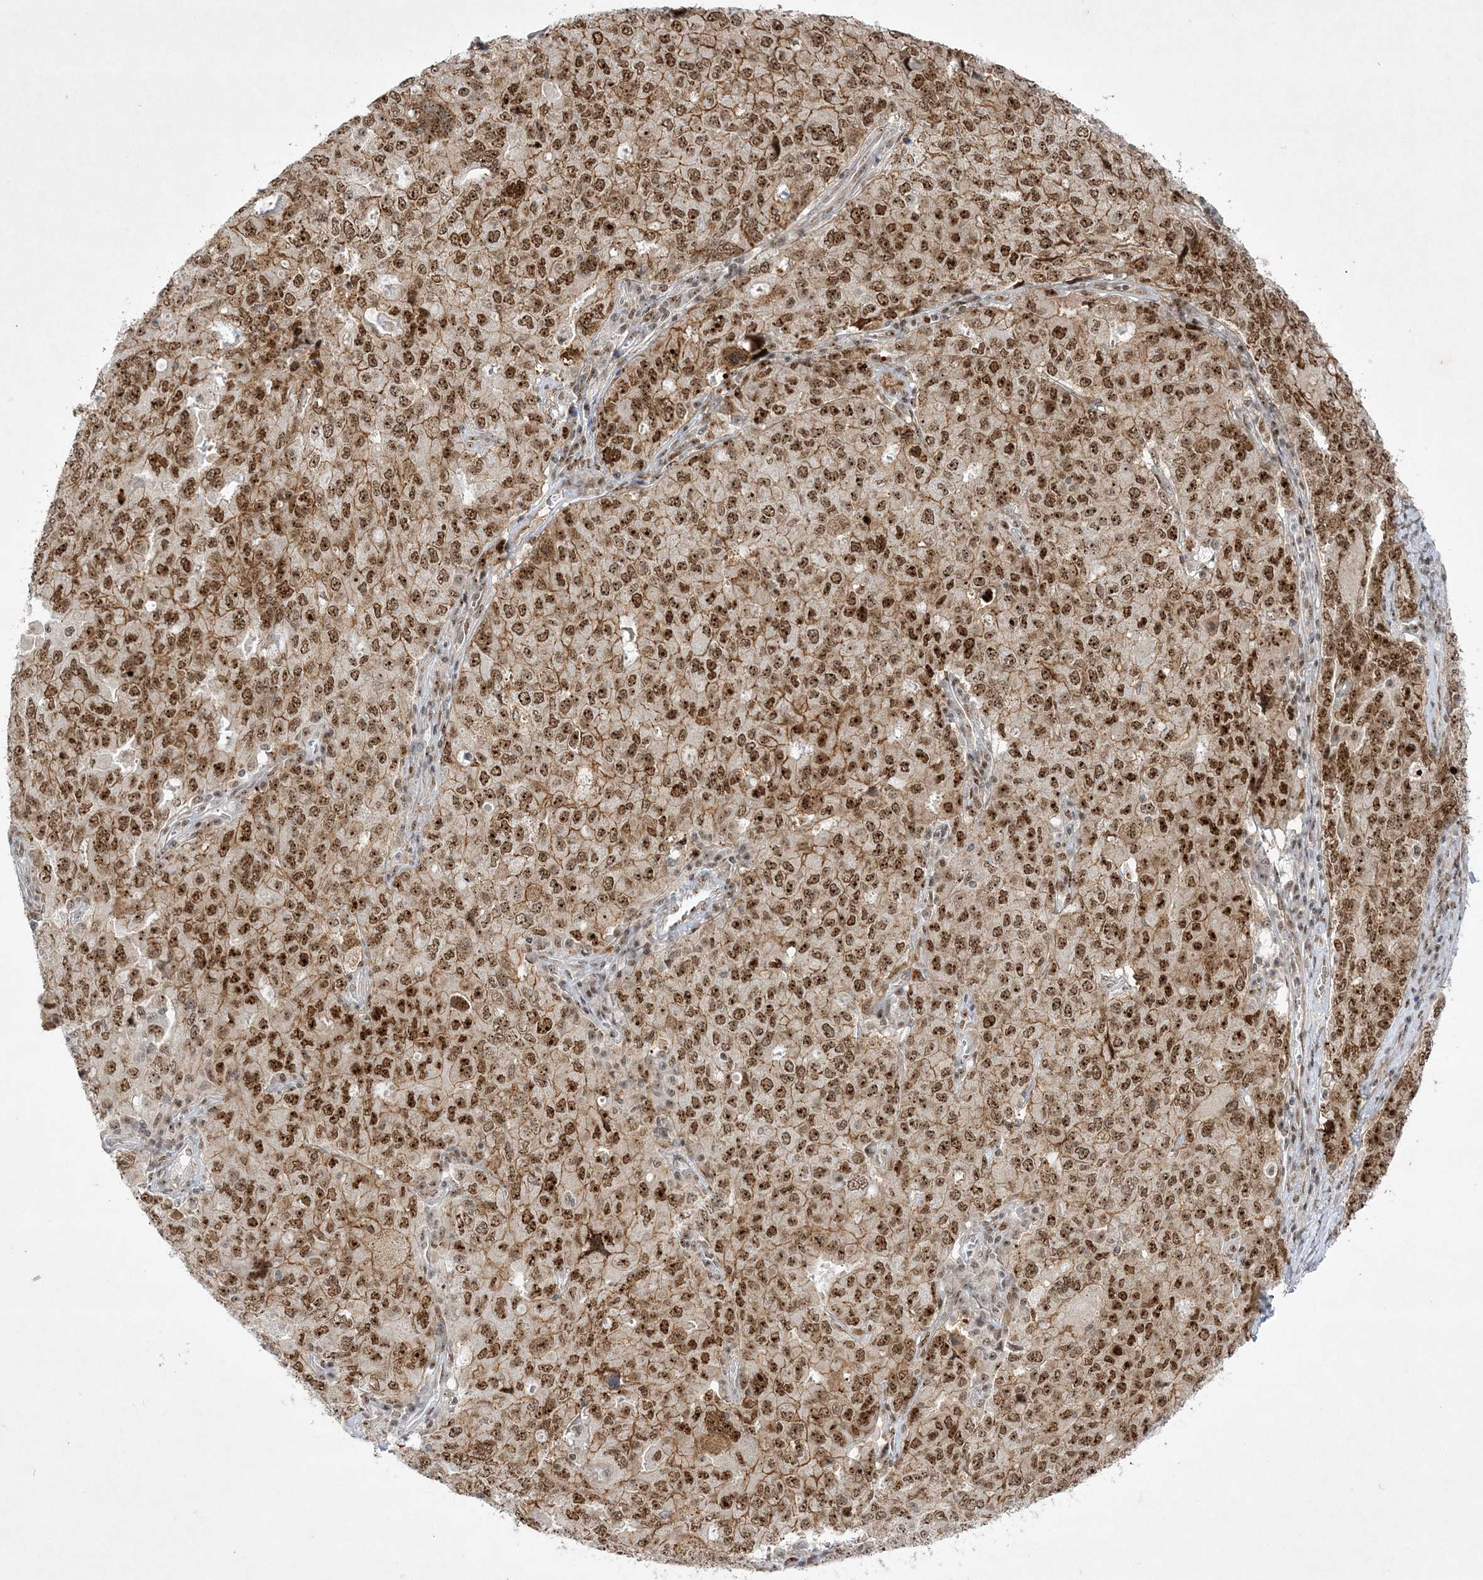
{"staining": {"intensity": "strong", "quantity": ">75%", "location": "nuclear"}, "tissue": "ovarian cancer", "cell_type": "Tumor cells", "image_type": "cancer", "snomed": [{"axis": "morphology", "description": "Carcinoma, endometroid"}, {"axis": "topography", "description": "Ovary"}], "caption": "The micrograph reveals immunohistochemical staining of ovarian cancer. There is strong nuclear expression is identified in about >75% of tumor cells.", "gene": "NPM3", "patient": {"sex": "female", "age": 62}}